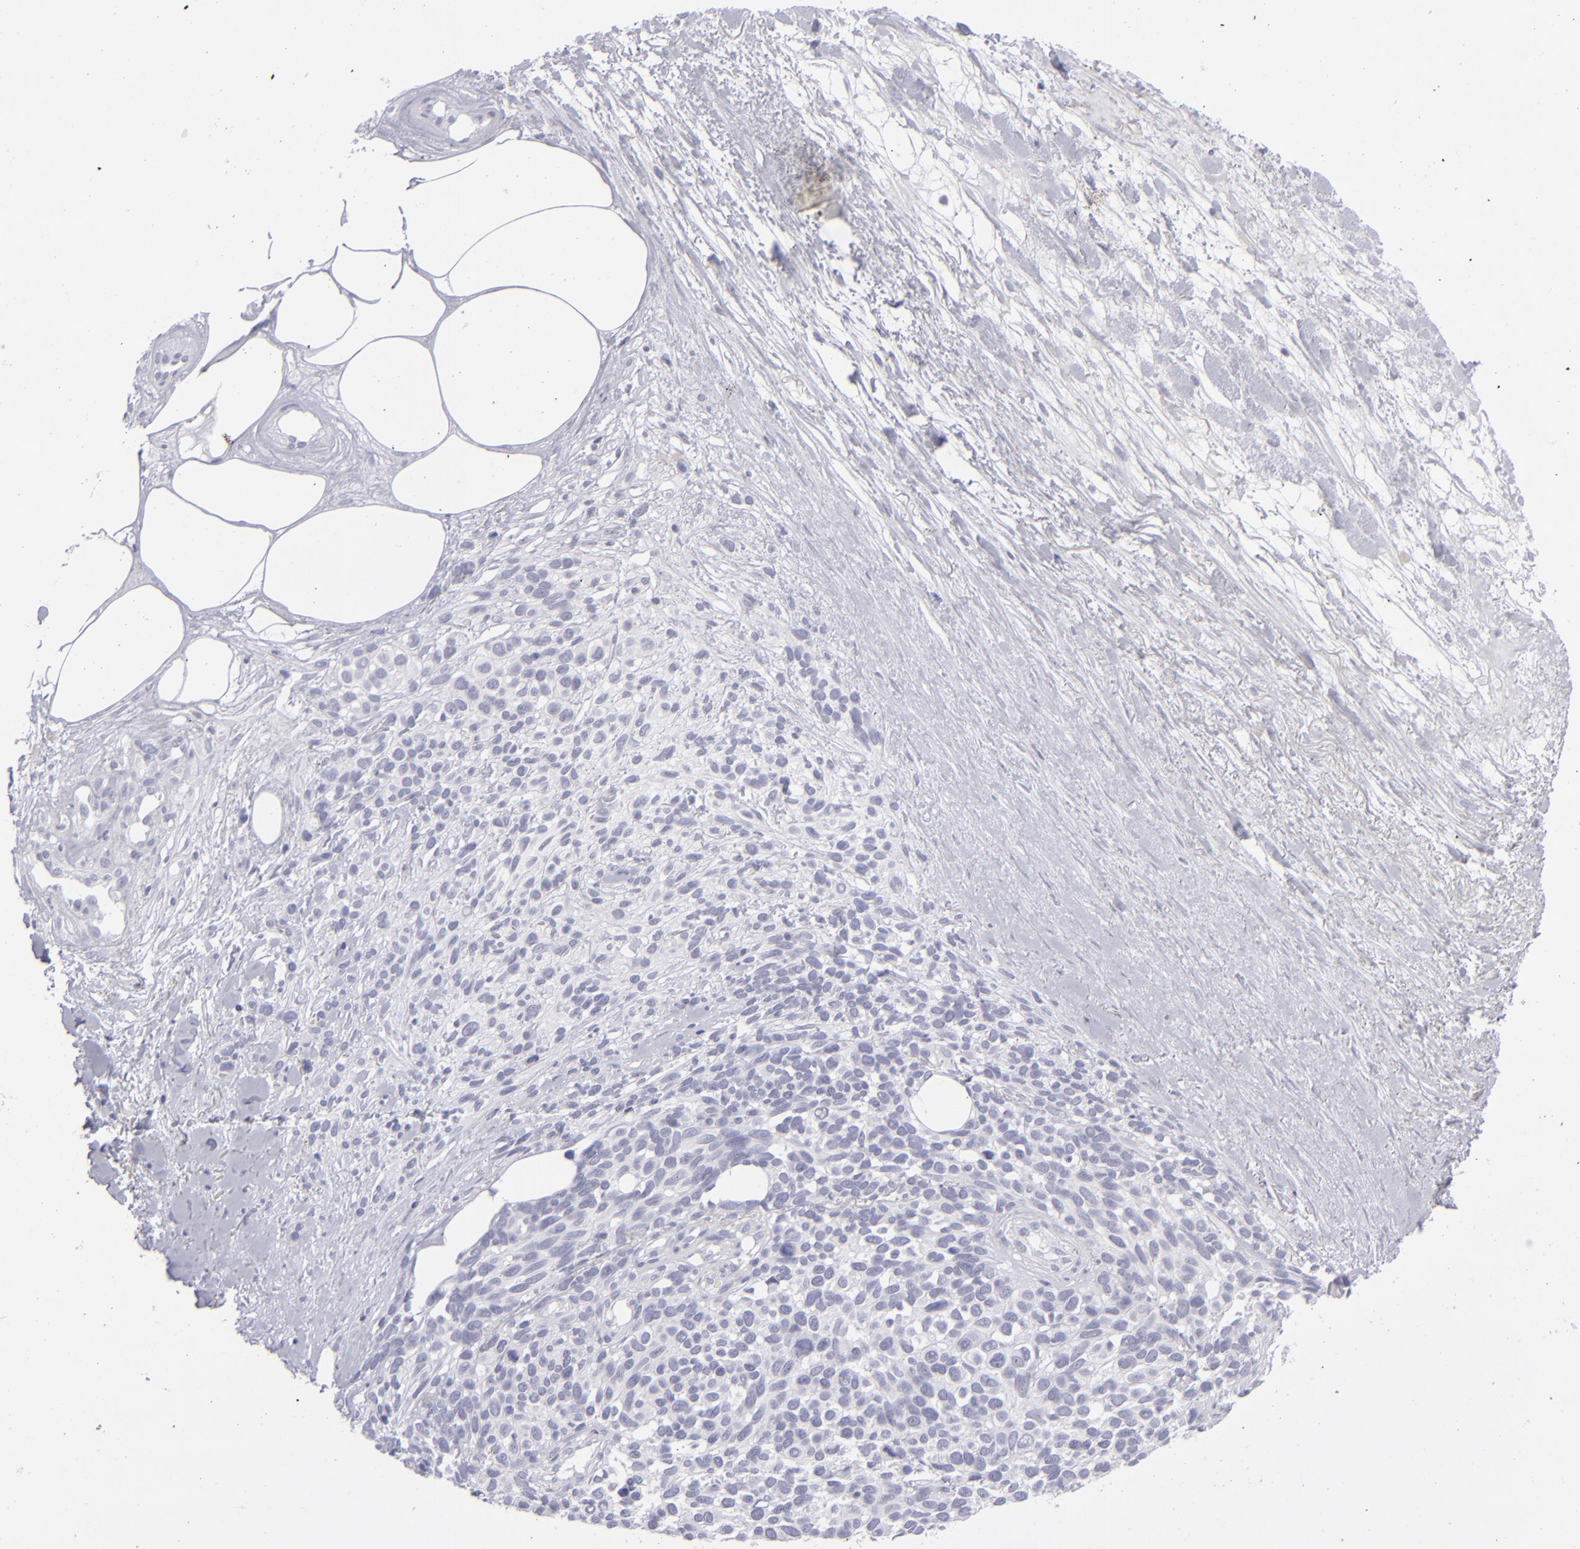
{"staining": {"intensity": "negative", "quantity": "none", "location": "none"}, "tissue": "melanoma", "cell_type": "Tumor cells", "image_type": "cancer", "snomed": [{"axis": "morphology", "description": "Malignant melanoma, NOS"}, {"axis": "topography", "description": "Skin"}], "caption": "This is a photomicrograph of IHC staining of malignant melanoma, which shows no staining in tumor cells.", "gene": "ITGB4", "patient": {"sex": "female", "age": 85}}